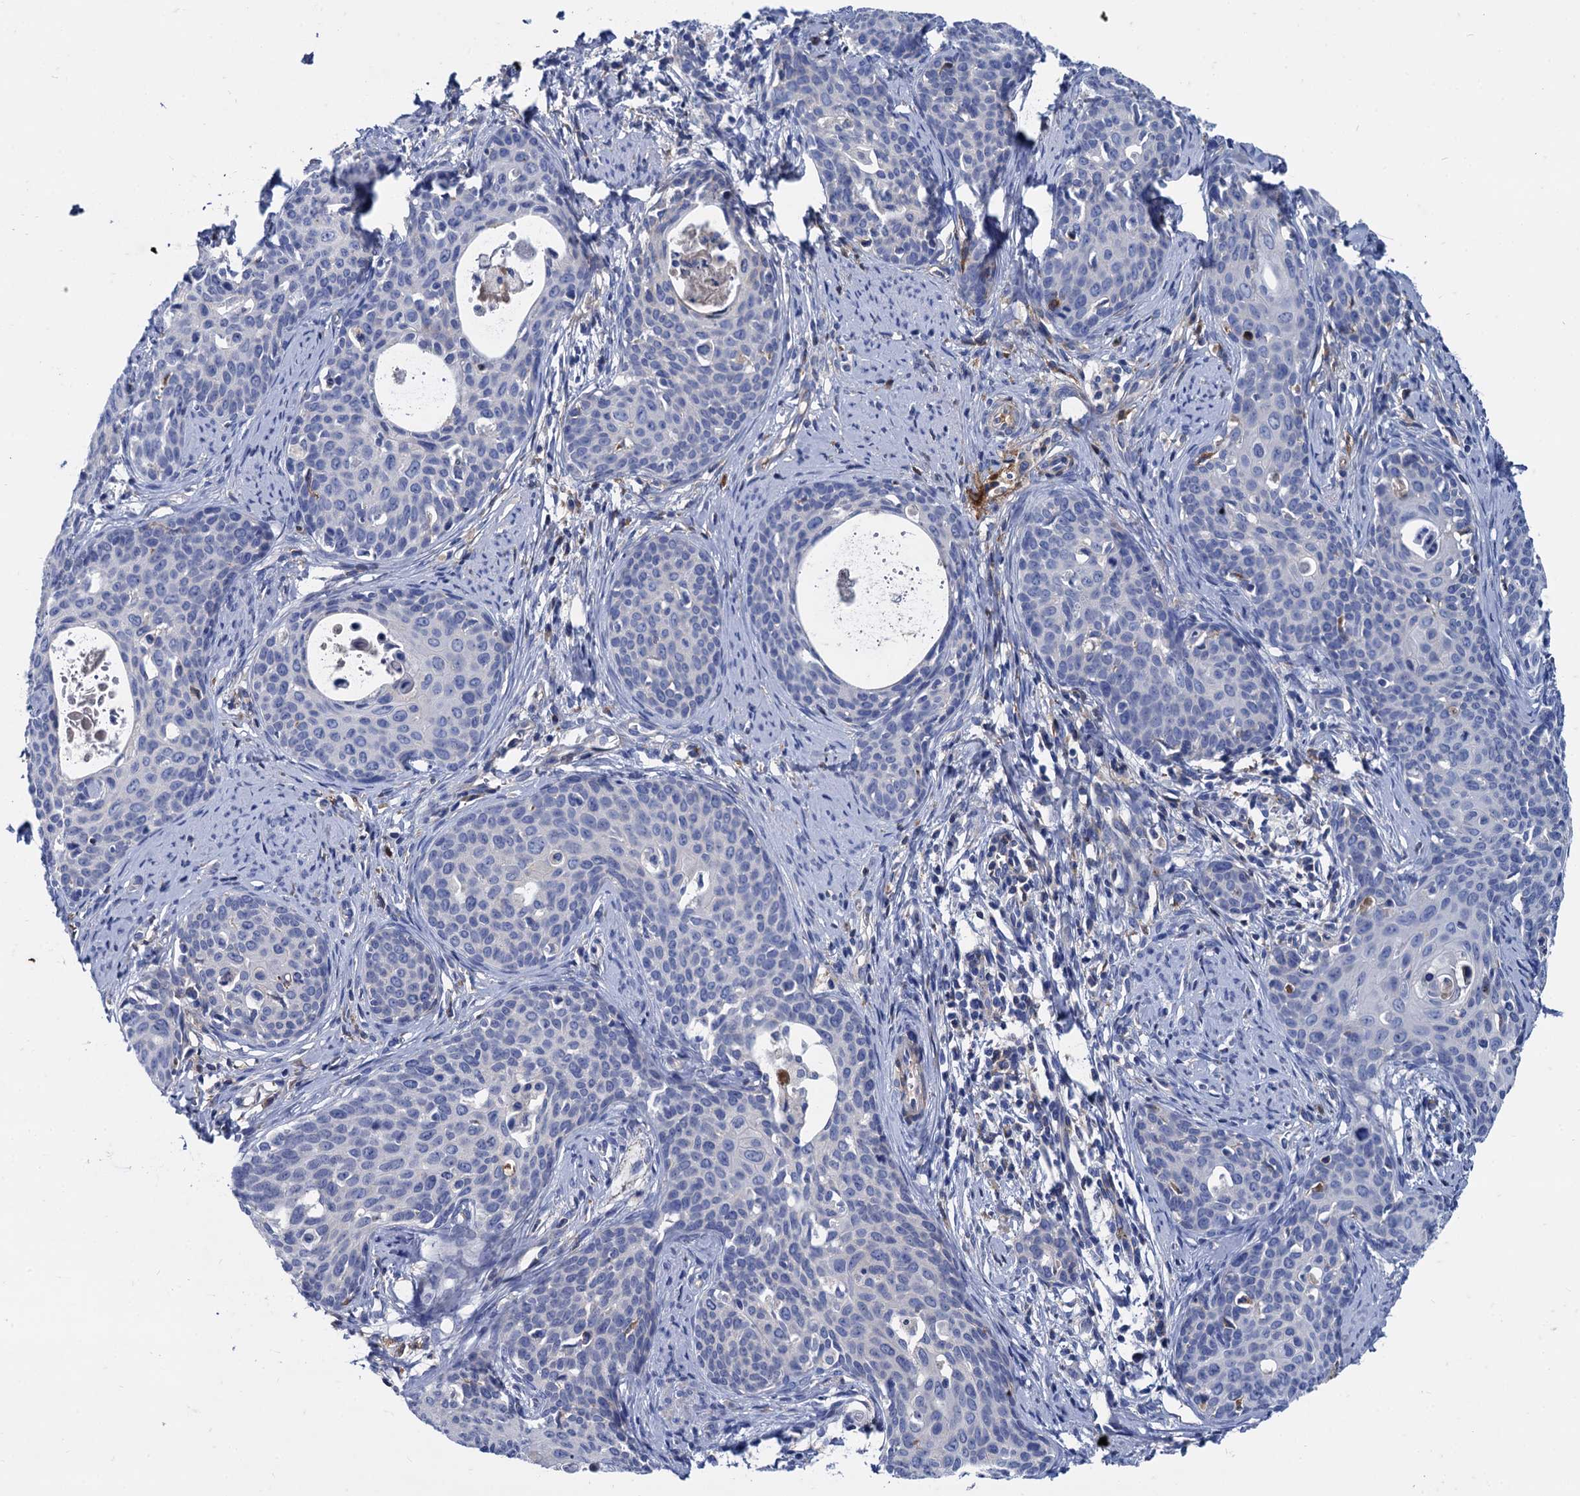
{"staining": {"intensity": "negative", "quantity": "none", "location": "none"}, "tissue": "cervical cancer", "cell_type": "Tumor cells", "image_type": "cancer", "snomed": [{"axis": "morphology", "description": "Squamous cell carcinoma, NOS"}, {"axis": "morphology", "description": "Adenocarcinoma, NOS"}, {"axis": "topography", "description": "Cervix"}], "caption": "The IHC micrograph has no significant staining in tumor cells of cervical adenocarcinoma tissue.", "gene": "APOD", "patient": {"sex": "female", "age": 52}}